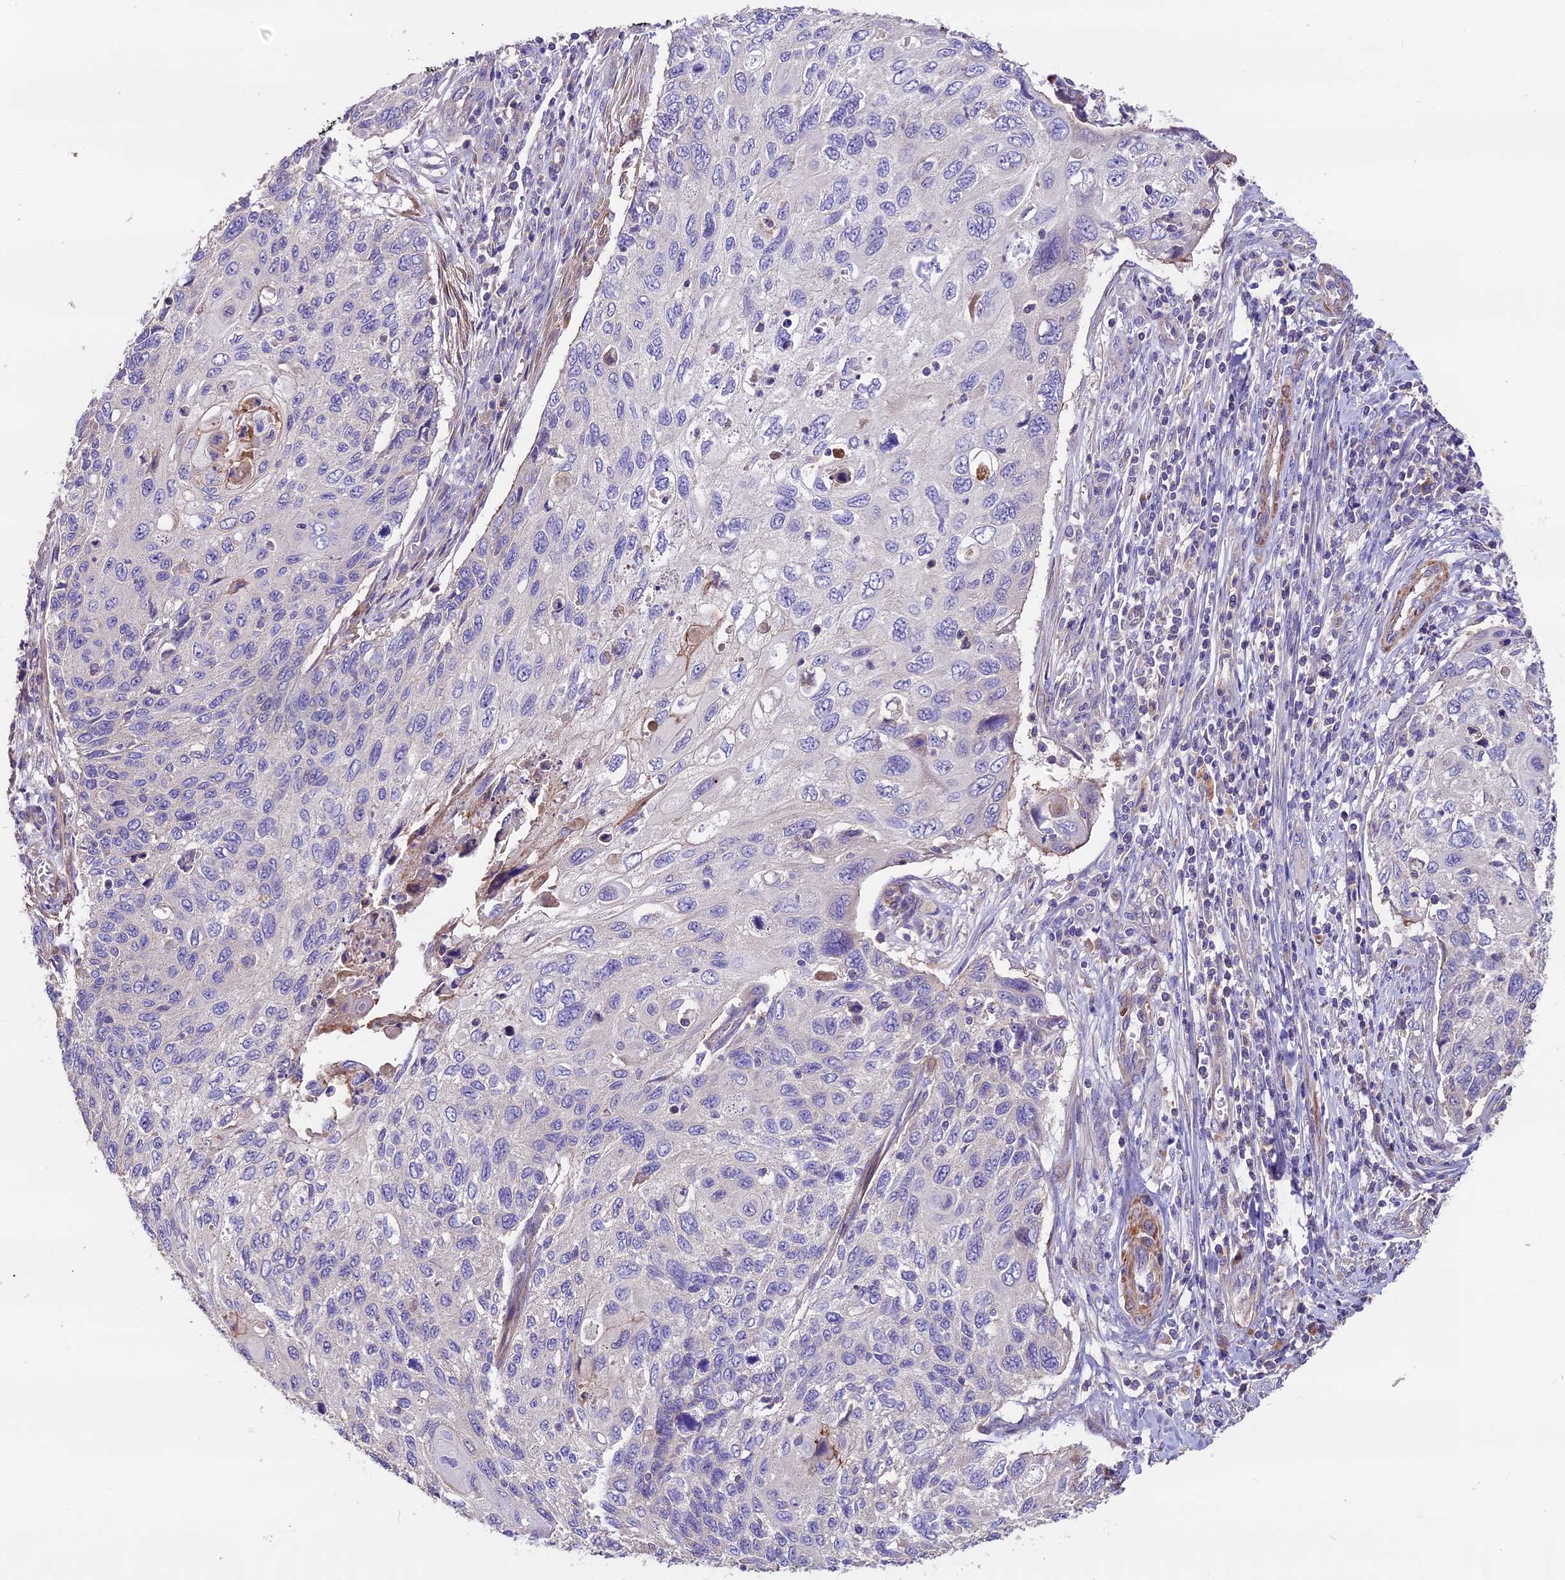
{"staining": {"intensity": "negative", "quantity": "none", "location": "none"}, "tissue": "cervical cancer", "cell_type": "Tumor cells", "image_type": "cancer", "snomed": [{"axis": "morphology", "description": "Squamous cell carcinoma, NOS"}, {"axis": "topography", "description": "Cervix"}], "caption": "DAB (3,3'-diaminobenzidine) immunohistochemical staining of cervical squamous cell carcinoma reveals no significant positivity in tumor cells.", "gene": "ANO3", "patient": {"sex": "female", "age": 70}}